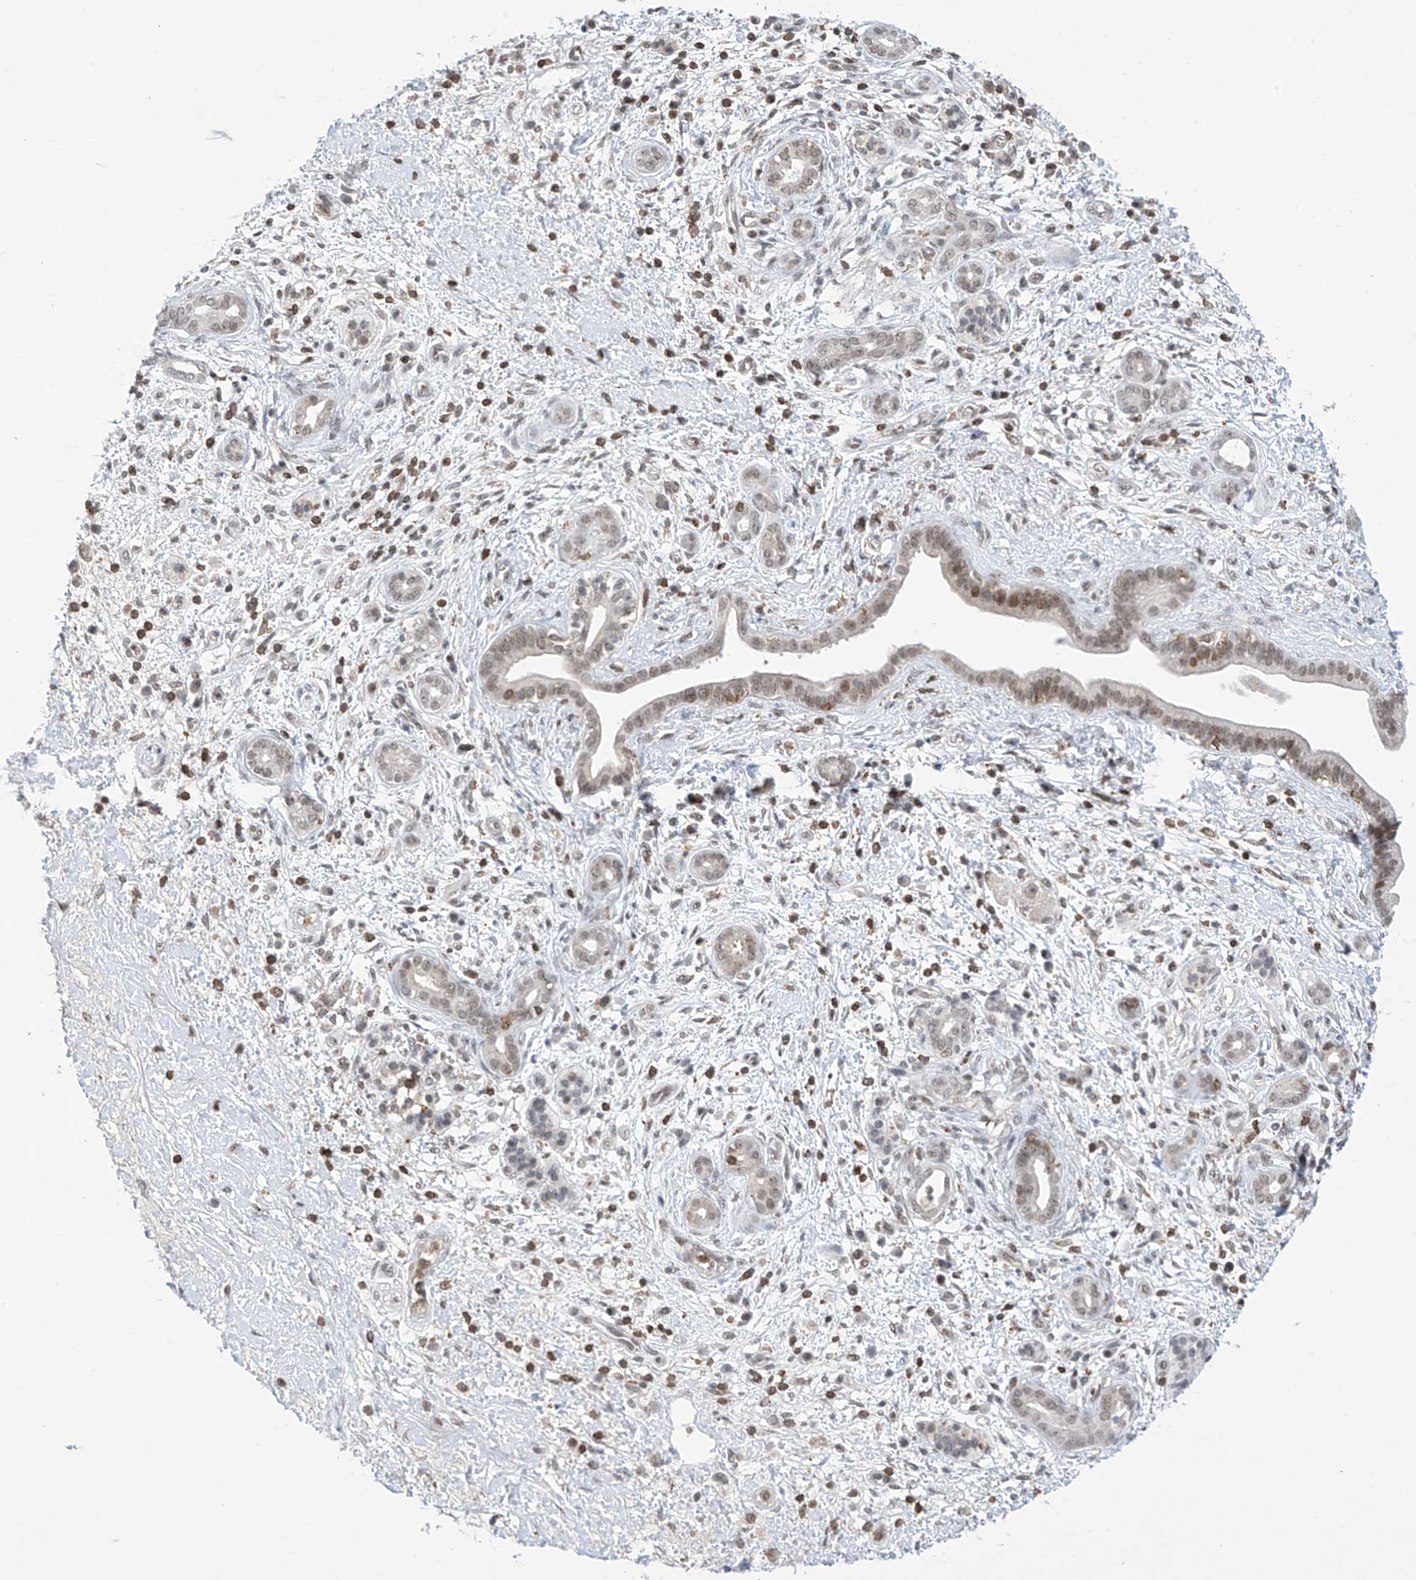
{"staining": {"intensity": "moderate", "quantity": "25%-75%", "location": "nuclear"}, "tissue": "pancreatic cancer", "cell_type": "Tumor cells", "image_type": "cancer", "snomed": [{"axis": "morphology", "description": "Adenocarcinoma, NOS"}, {"axis": "topography", "description": "Pancreas"}], "caption": "Immunohistochemical staining of human pancreatic cancer exhibits medium levels of moderate nuclear positivity in approximately 25%-75% of tumor cells.", "gene": "MSL3", "patient": {"sex": "male", "age": 78}}